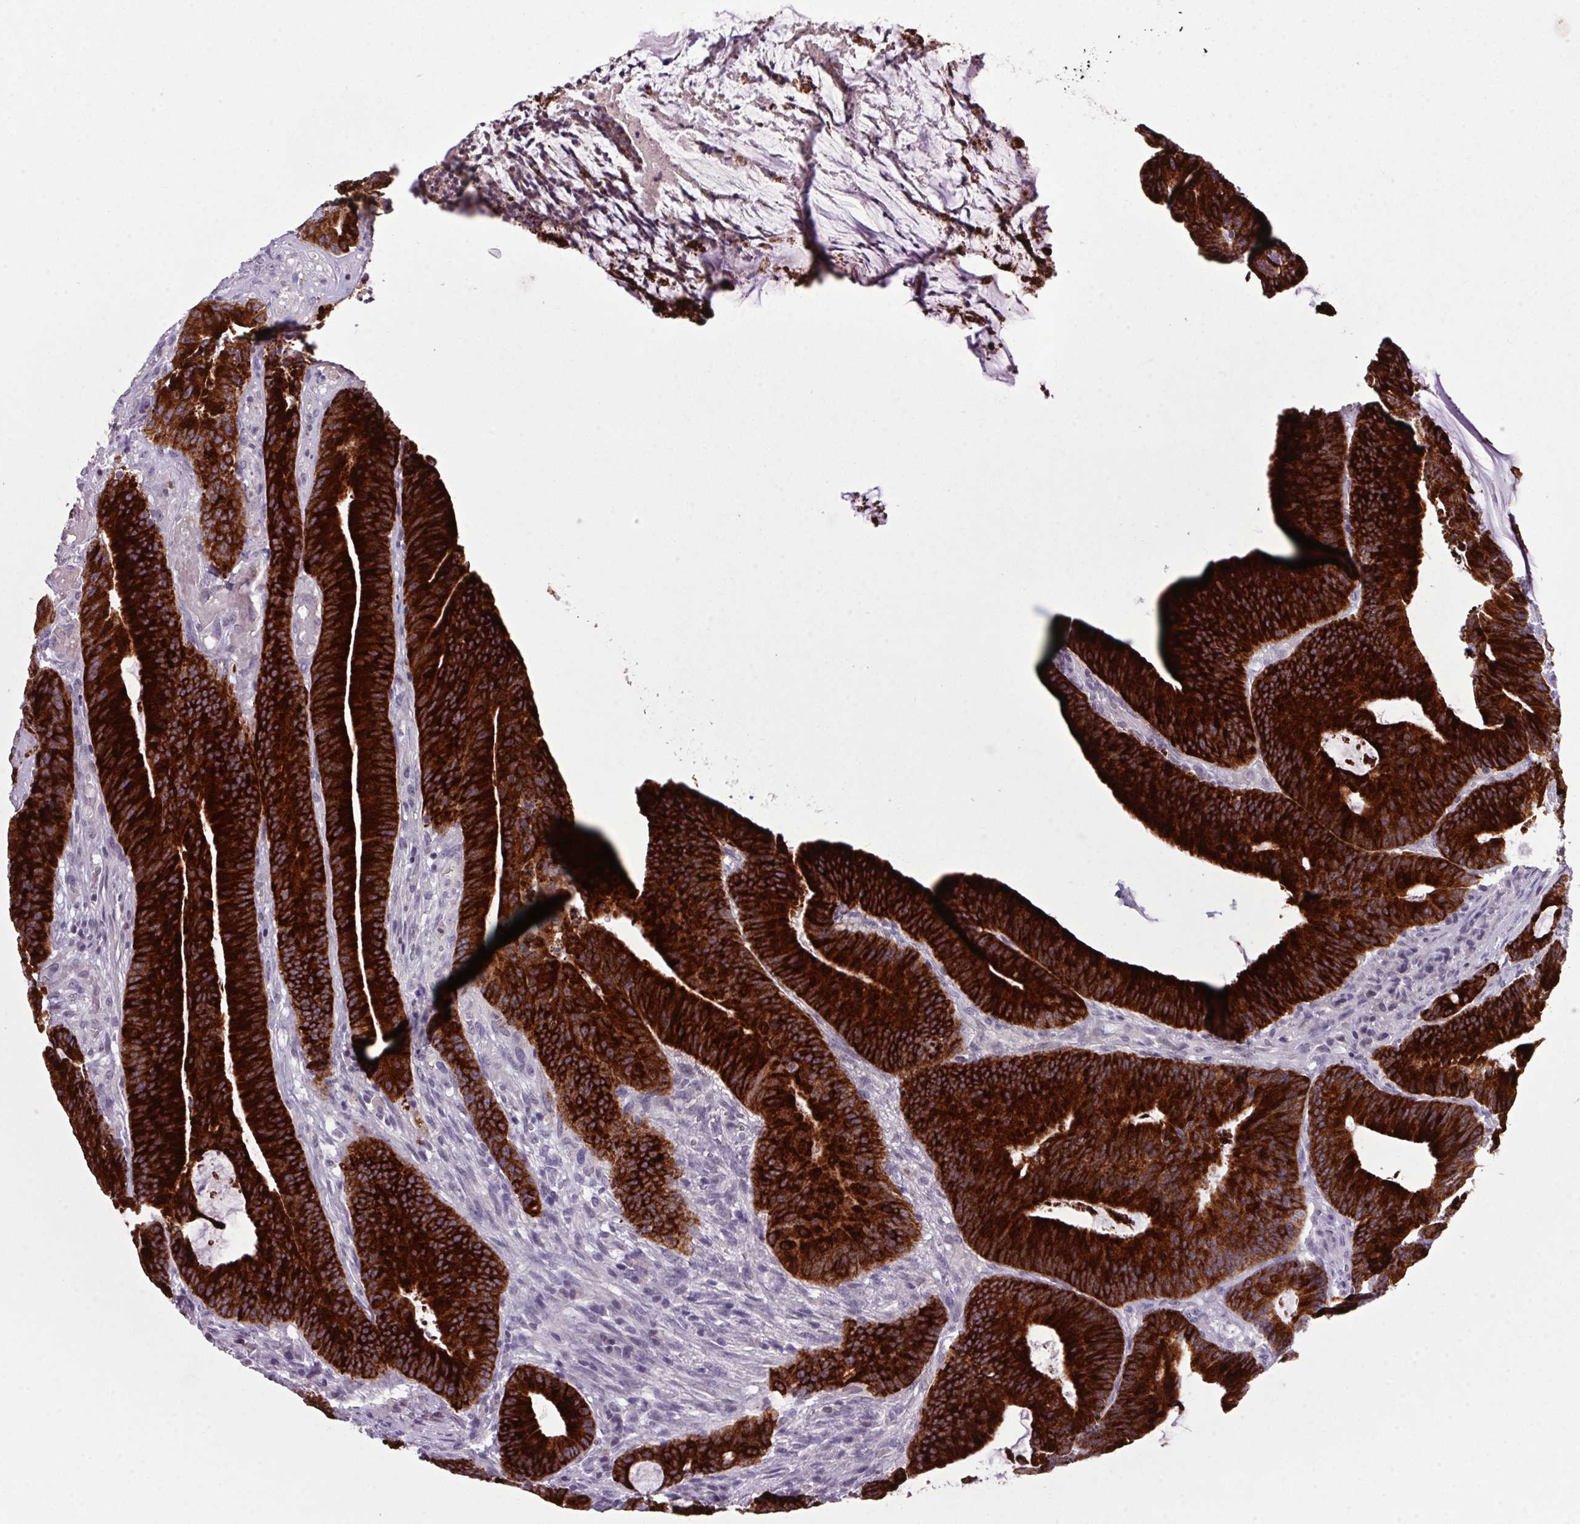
{"staining": {"intensity": "strong", "quantity": ">75%", "location": "cytoplasmic/membranous"}, "tissue": "colorectal cancer", "cell_type": "Tumor cells", "image_type": "cancer", "snomed": [{"axis": "morphology", "description": "Adenocarcinoma, NOS"}, {"axis": "topography", "description": "Colon"}], "caption": "A high-resolution image shows IHC staining of colorectal cancer, which displays strong cytoplasmic/membranous staining in approximately >75% of tumor cells. The protein of interest is shown in brown color, while the nuclei are stained blue.", "gene": "TRDN", "patient": {"sex": "female", "age": 78}}